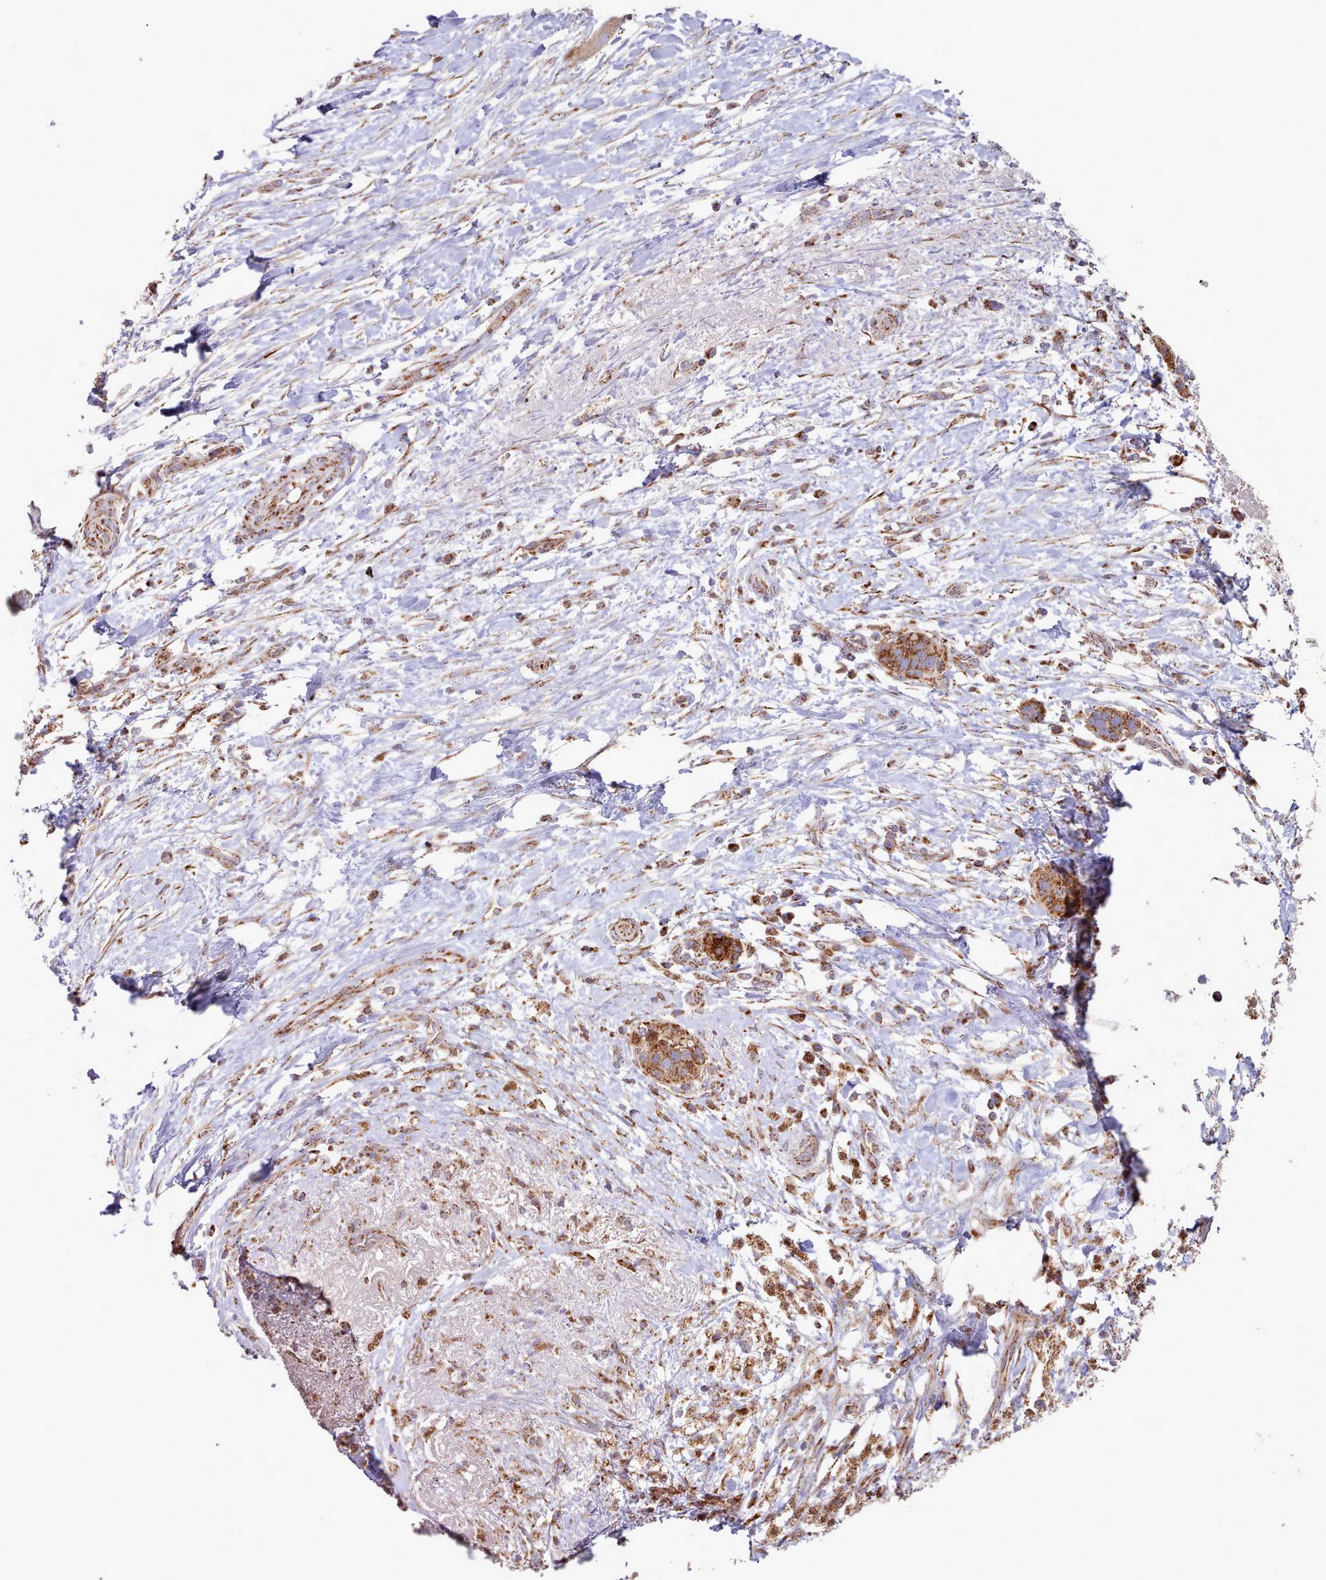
{"staining": {"intensity": "moderate", "quantity": ">75%", "location": "cytoplasmic/membranous"}, "tissue": "pancreatic cancer", "cell_type": "Tumor cells", "image_type": "cancer", "snomed": [{"axis": "morphology", "description": "Adenocarcinoma, NOS"}, {"axis": "topography", "description": "Pancreas"}], "caption": "Pancreatic adenocarcinoma stained with immunohistochemistry (IHC) shows moderate cytoplasmic/membranous positivity in about >75% of tumor cells.", "gene": "HSDL2", "patient": {"sex": "female", "age": 72}}